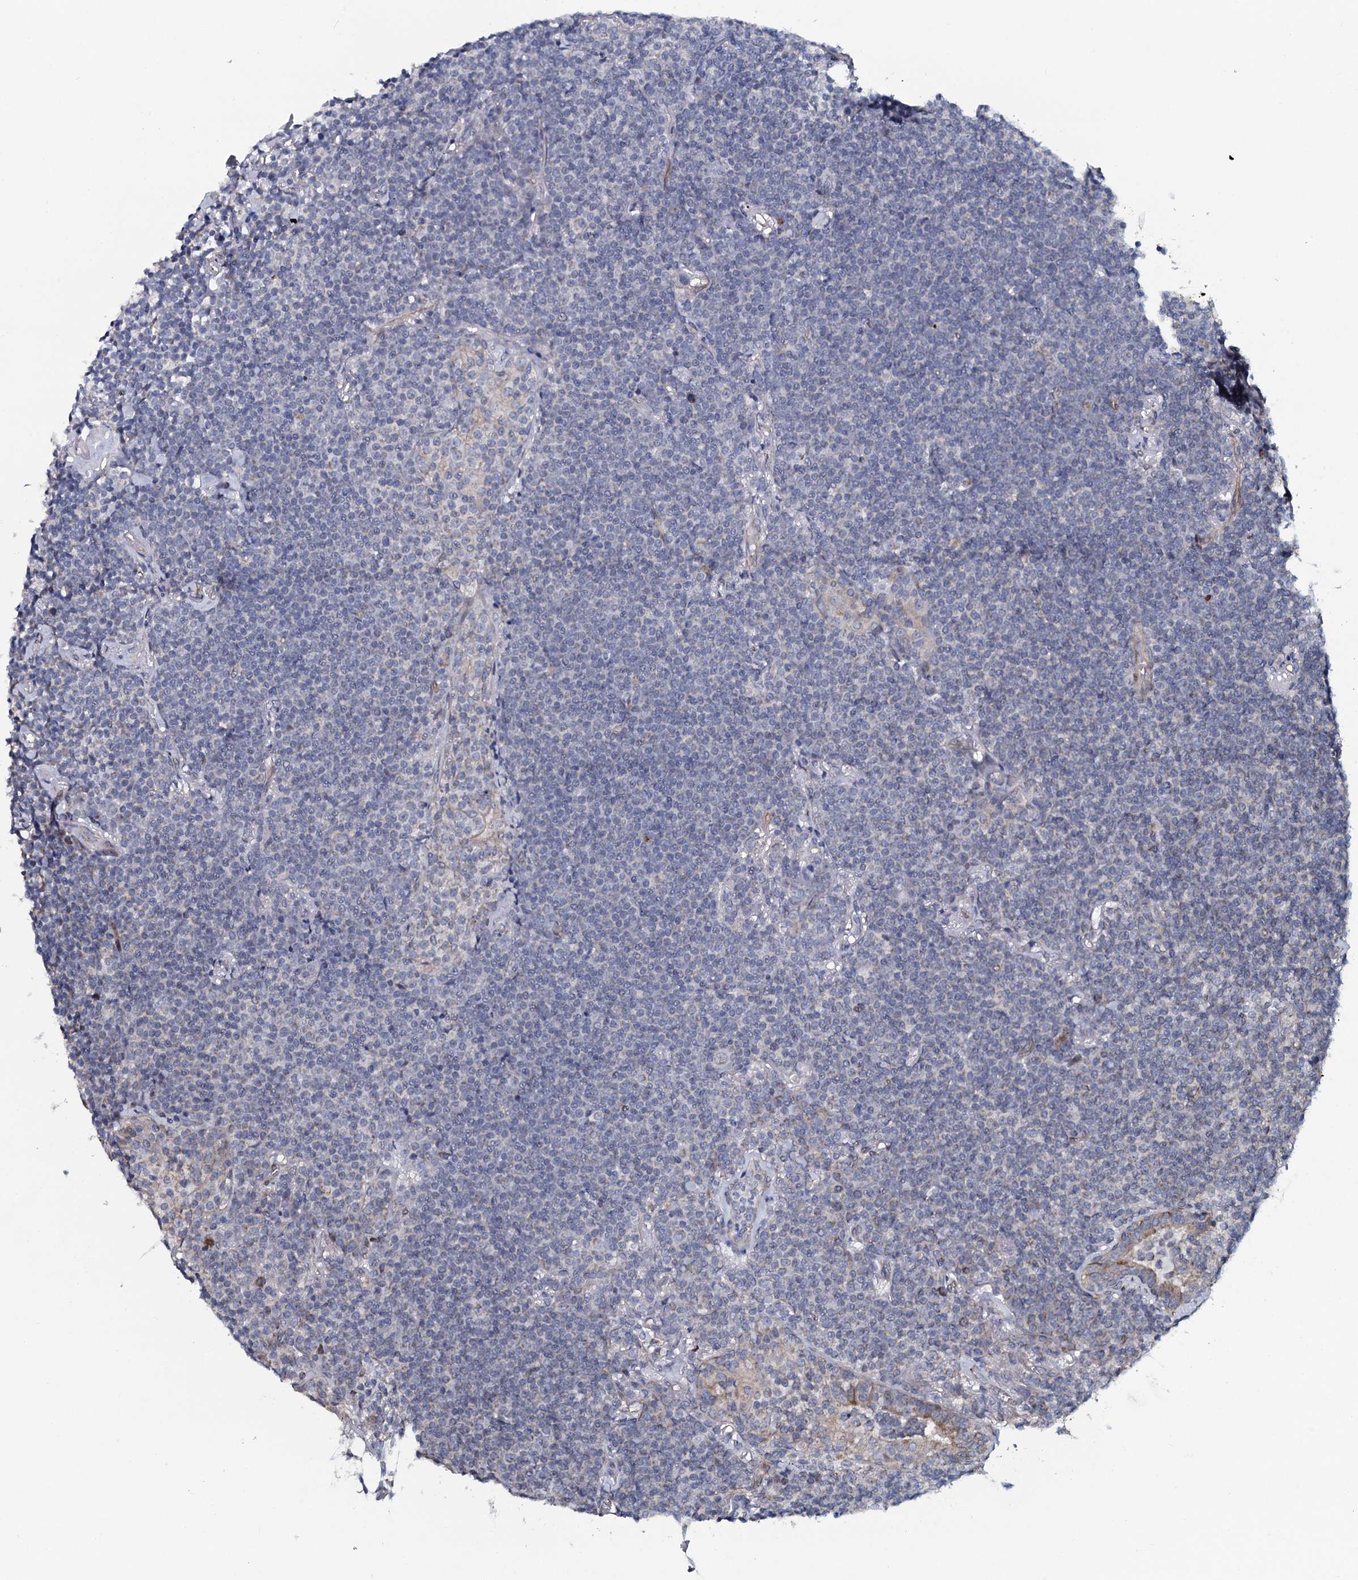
{"staining": {"intensity": "negative", "quantity": "none", "location": "none"}, "tissue": "lymphoma", "cell_type": "Tumor cells", "image_type": "cancer", "snomed": [{"axis": "morphology", "description": "Malignant lymphoma, non-Hodgkin's type, Low grade"}, {"axis": "topography", "description": "Lung"}], "caption": "This is a micrograph of immunohistochemistry staining of lymphoma, which shows no staining in tumor cells. (DAB (3,3'-diaminobenzidine) immunohistochemistry (IHC) visualized using brightfield microscopy, high magnification).", "gene": "KCTD4", "patient": {"sex": "female", "age": 71}}